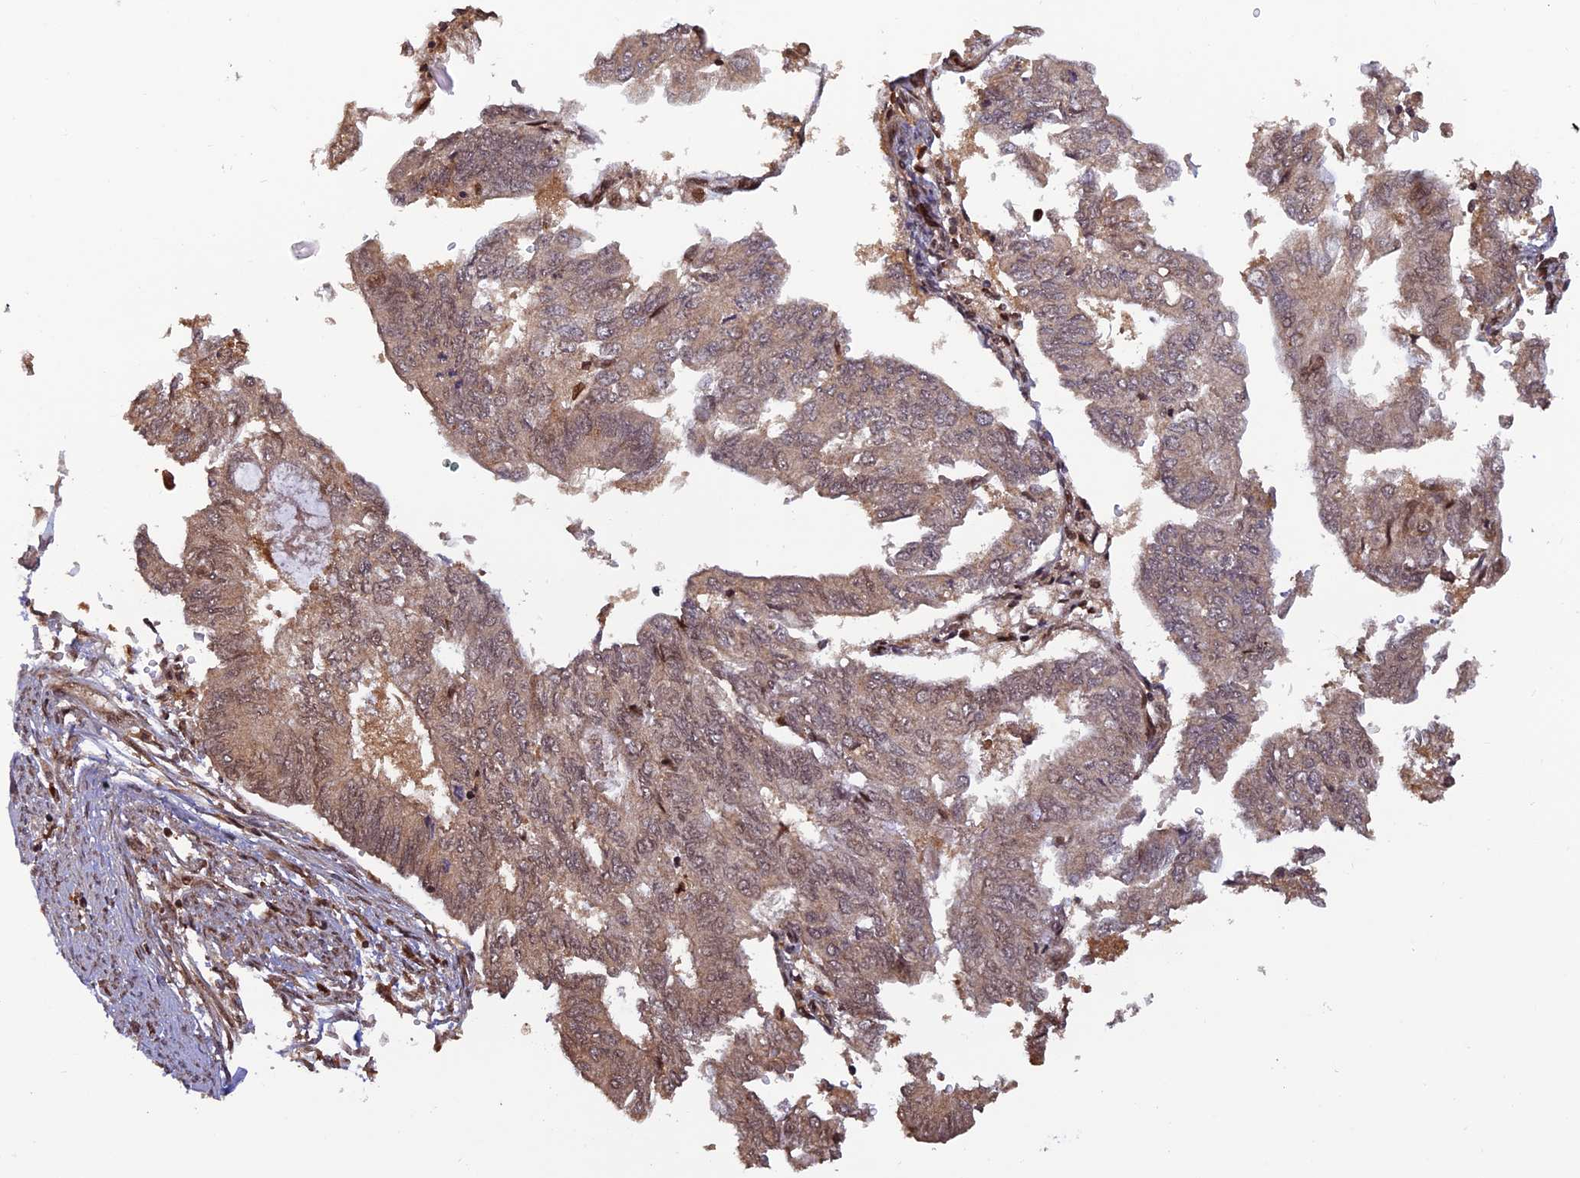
{"staining": {"intensity": "weak", "quantity": ">75%", "location": "cytoplasmic/membranous"}, "tissue": "endometrial cancer", "cell_type": "Tumor cells", "image_type": "cancer", "snomed": [{"axis": "morphology", "description": "Adenocarcinoma, NOS"}, {"axis": "topography", "description": "Endometrium"}], "caption": "A micrograph of adenocarcinoma (endometrial) stained for a protein shows weak cytoplasmic/membranous brown staining in tumor cells.", "gene": "ZNF565", "patient": {"sex": "female", "age": 68}}